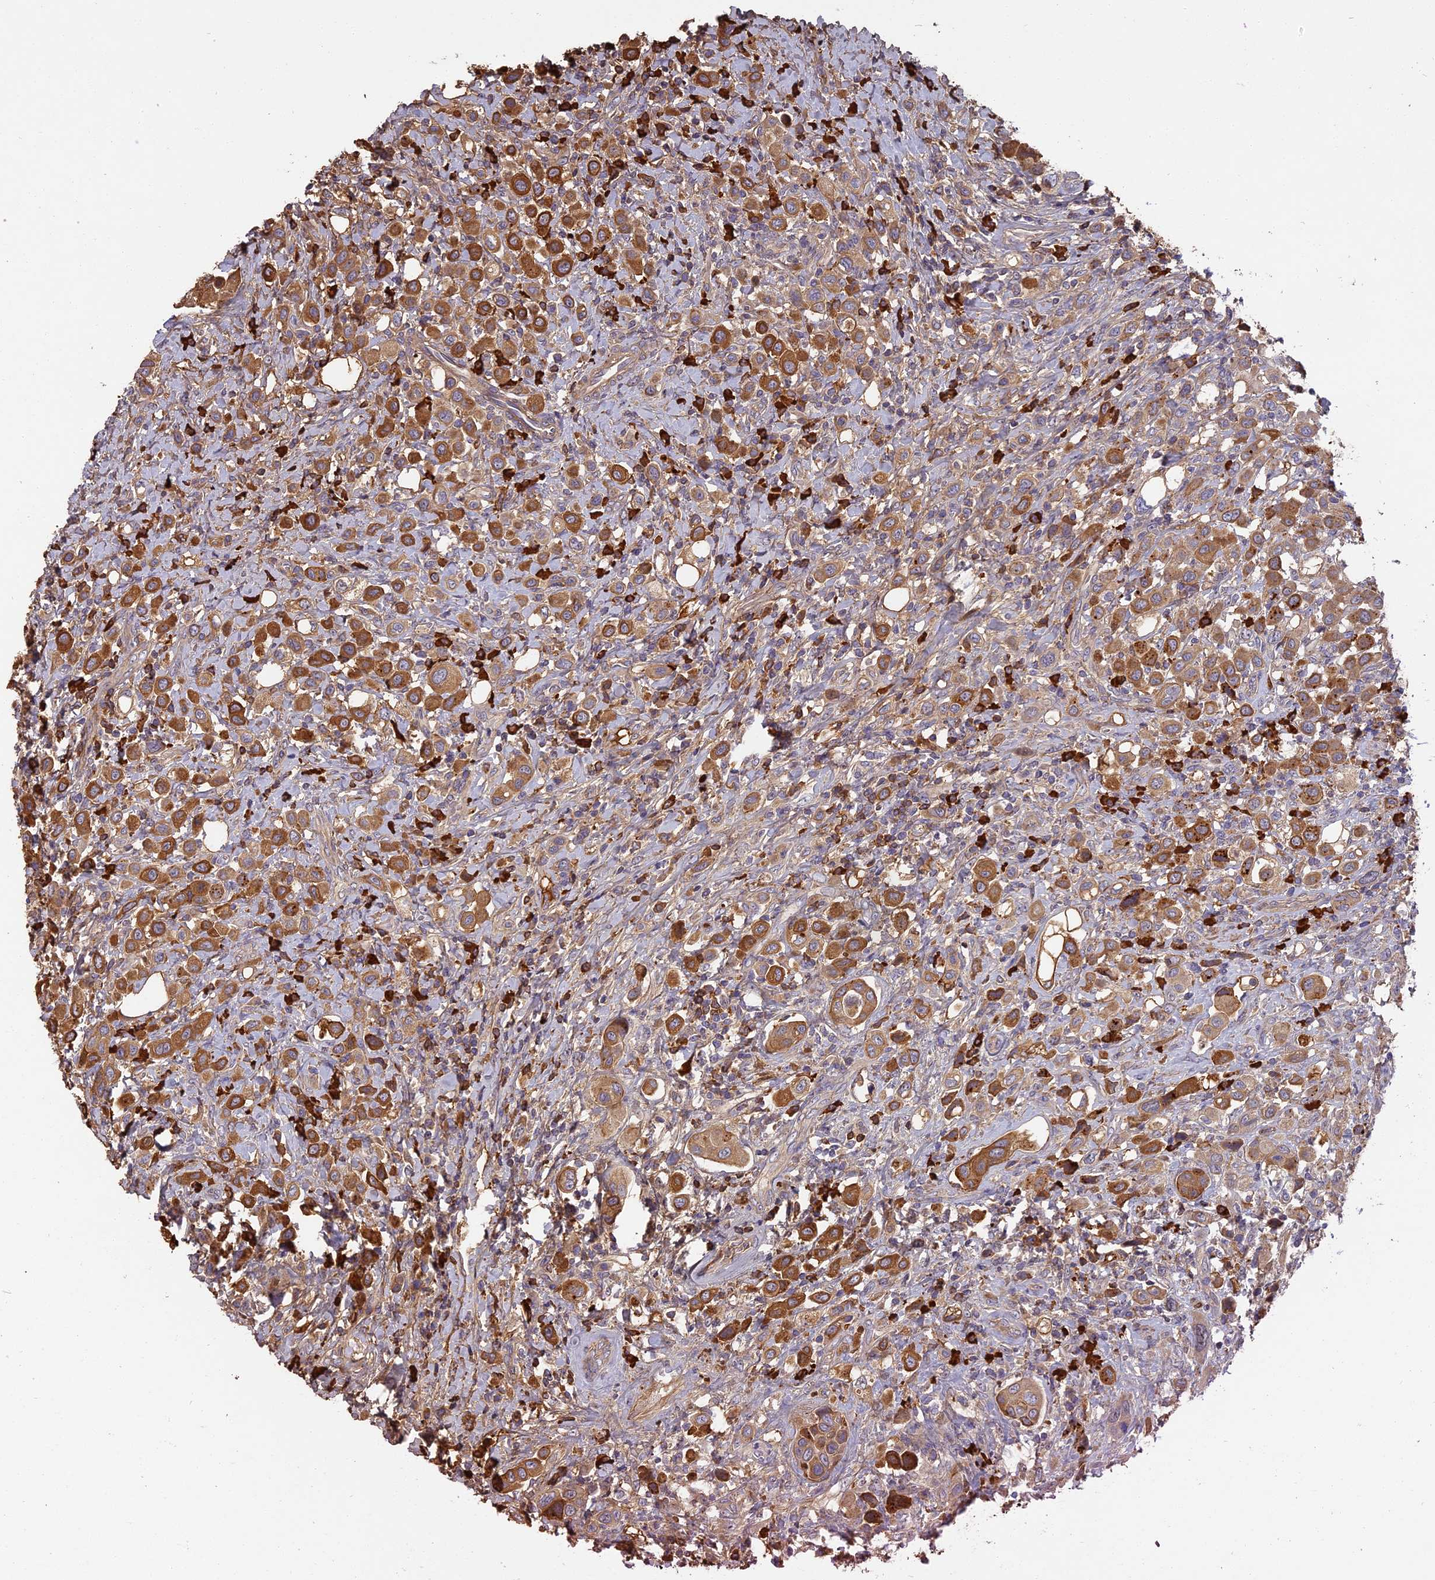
{"staining": {"intensity": "strong", "quantity": ">75%", "location": "cytoplasmic/membranous"}, "tissue": "urothelial cancer", "cell_type": "Tumor cells", "image_type": "cancer", "snomed": [{"axis": "morphology", "description": "Urothelial carcinoma, High grade"}, {"axis": "topography", "description": "Urinary bladder"}], "caption": "Human high-grade urothelial carcinoma stained with a protein marker shows strong staining in tumor cells.", "gene": "ERMAP", "patient": {"sex": "male", "age": 50}}